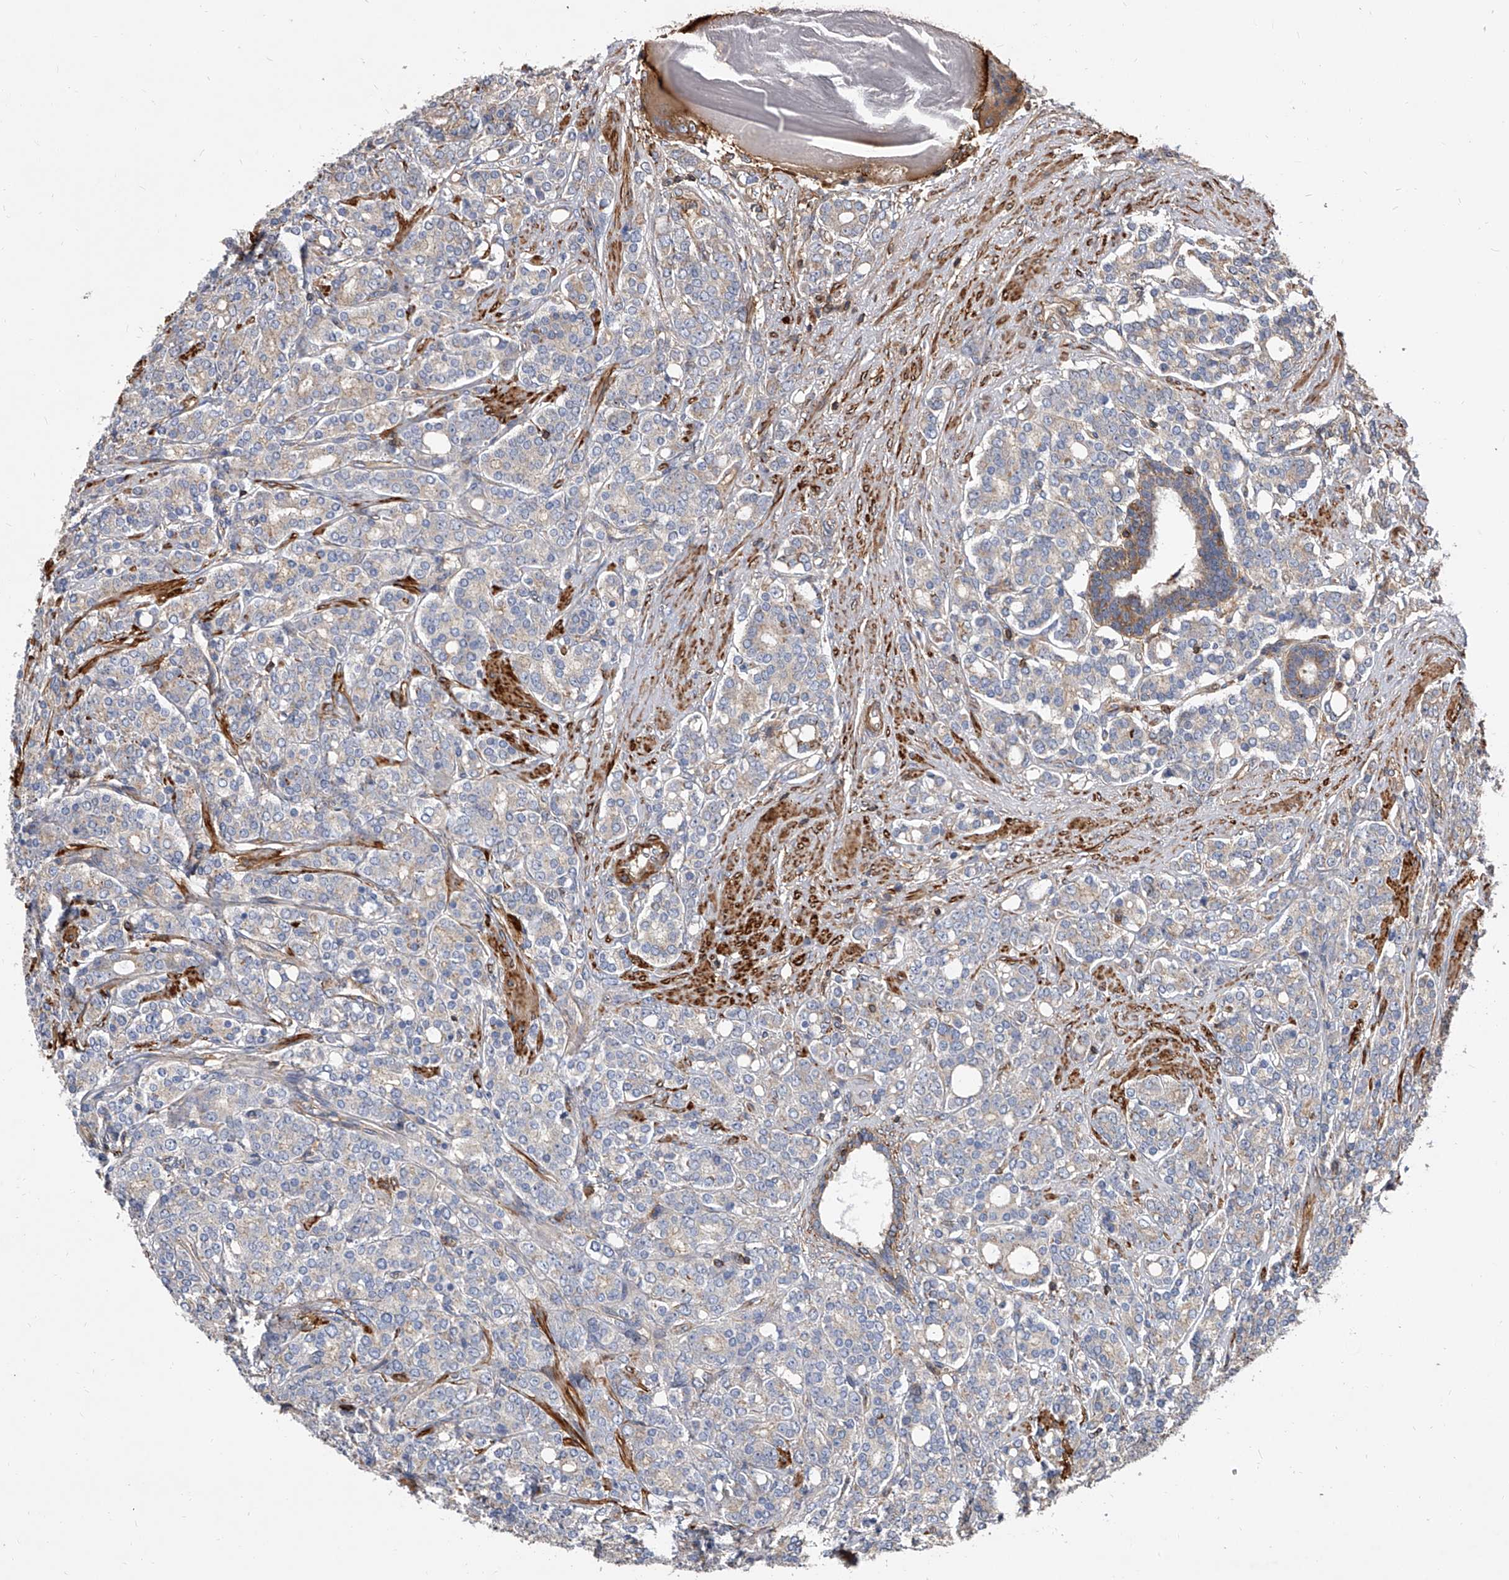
{"staining": {"intensity": "negative", "quantity": "none", "location": "none"}, "tissue": "prostate cancer", "cell_type": "Tumor cells", "image_type": "cancer", "snomed": [{"axis": "morphology", "description": "Adenocarcinoma, High grade"}, {"axis": "topography", "description": "Prostate"}], "caption": "Immunohistochemistry (IHC) image of human adenocarcinoma (high-grade) (prostate) stained for a protein (brown), which demonstrates no expression in tumor cells. (Immunohistochemistry (IHC), brightfield microscopy, high magnification).", "gene": "PISD", "patient": {"sex": "male", "age": 62}}